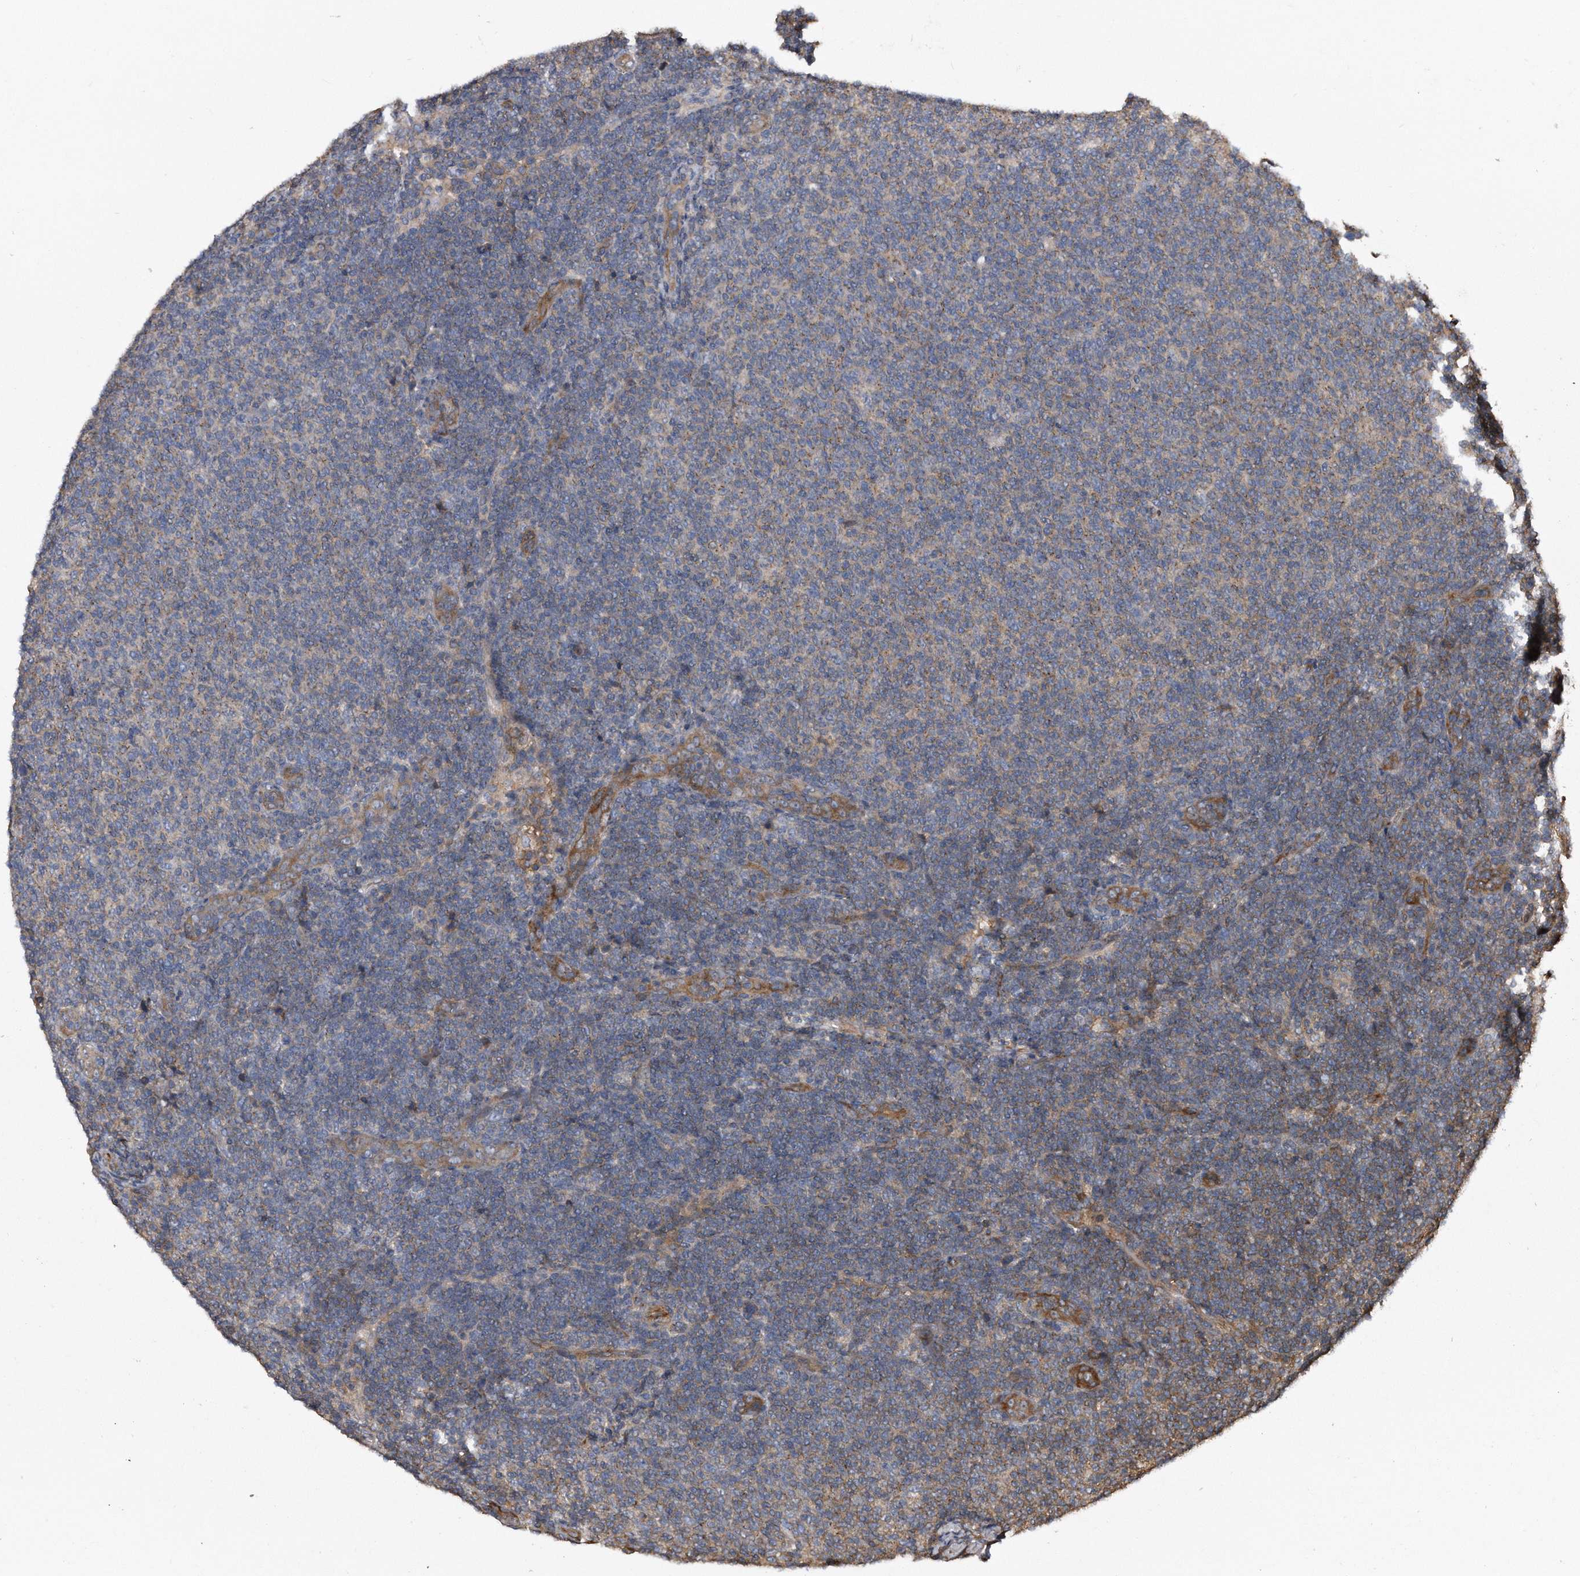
{"staining": {"intensity": "weak", "quantity": "25%-75%", "location": "cytoplasmic/membranous"}, "tissue": "lymphoma", "cell_type": "Tumor cells", "image_type": "cancer", "snomed": [{"axis": "morphology", "description": "Malignant lymphoma, non-Hodgkin's type, Low grade"}, {"axis": "topography", "description": "Lymph node"}], "caption": "A brown stain labels weak cytoplasmic/membranous expression of a protein in human lymphoma tumor cells. Nuclei are stained in blue.", "gene": "KCND3", "patient": {"sex": "male", "age": 66}}